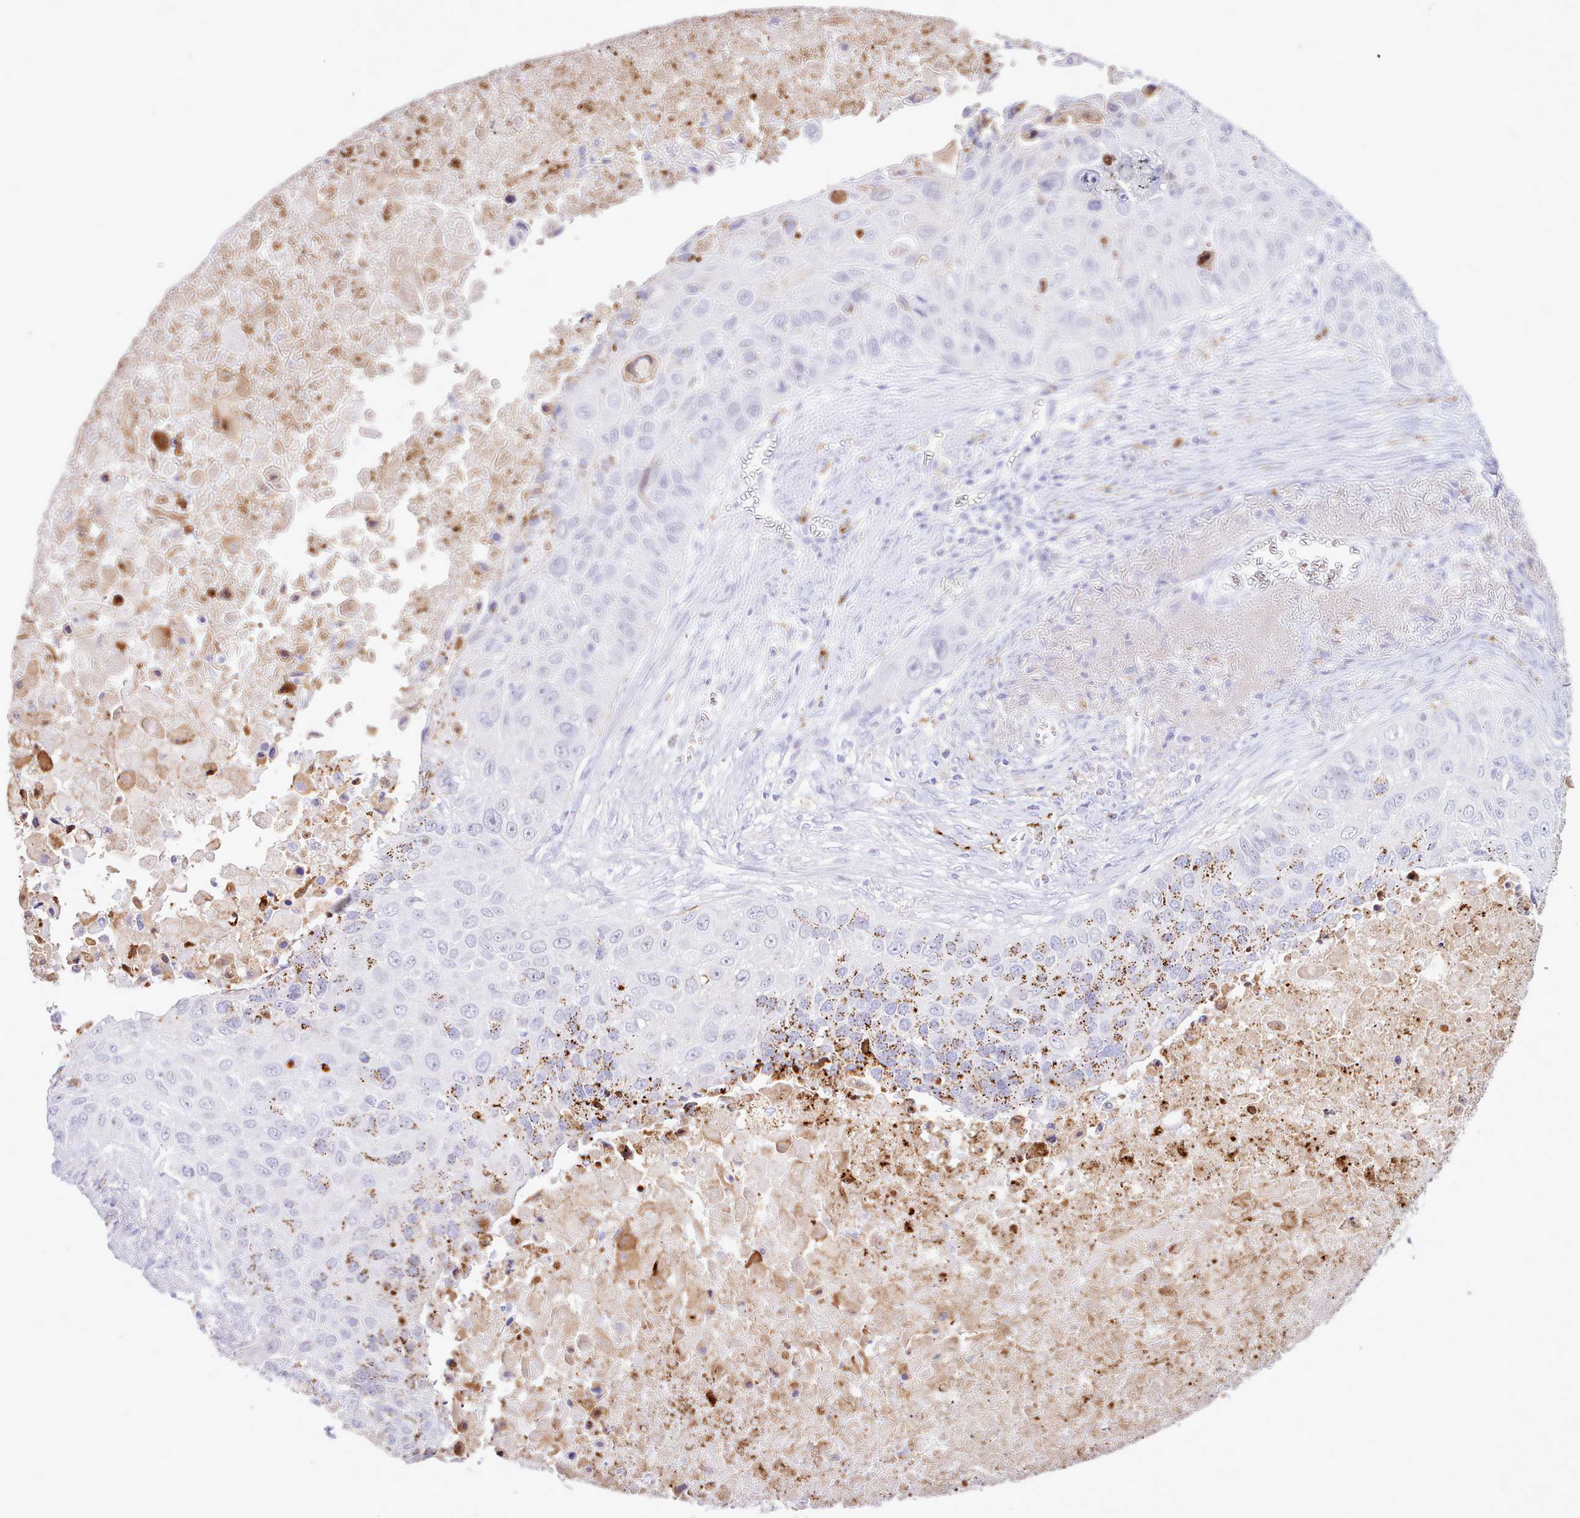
{"staining": {"intensity": "moderate", "quantity": "25%-75%", "location": "cytoplasmic/membranous"}, "tissue": "lung cancer", "cell_type": "Tumor cells", "image_type": "cancer", "snomed": [{"axis": "morphology", "description": "Squamous cell carcinoma, NOS"}, {"axis": "topography", "description": "Lung"}], "caption": "High-magnification brightfield microscopy of lung cancer stained with DAB (brown) and counterstained with hematoxylin (blue). tumor cells exhibit moderate cytoplasmic/membranous positivity is identified in approximately25%-75% of cells.", "gene": "SRD5A1", "patient": {"sex": "male", "age": 66}}